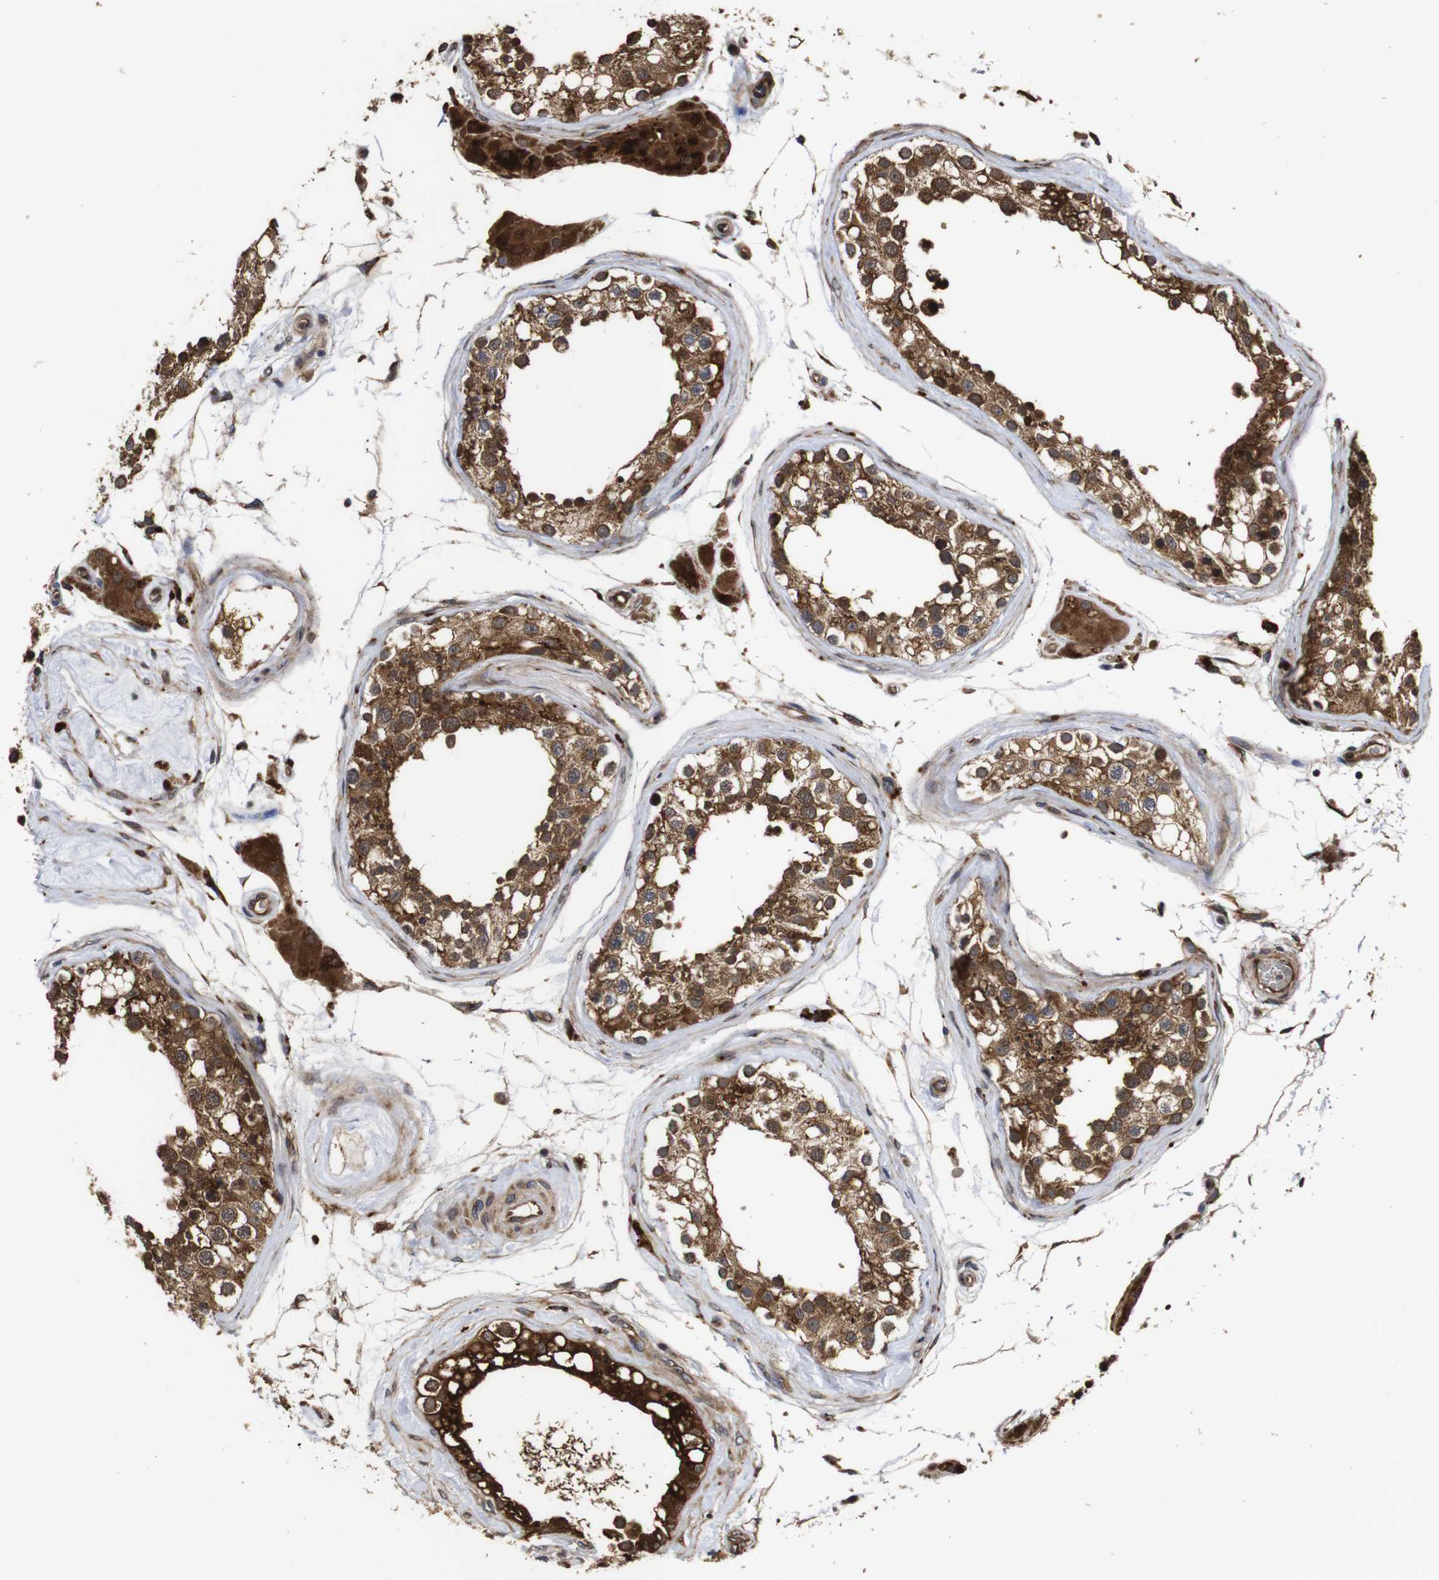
{"staining": {"intensity": "strong", "quantity": ">75%", "location": "cytoplasmic/membranous"}, "tissue": "testis", "cell_type": "Cells in seminiferous ducts", "image_type": "normal", "snomed": [{"axis": "morphology", "description": "Normal tissue, NOS"}, {"axis": "topography", "description": "Testis"}], "caption": "Immunohistochemistry of benign human testis demonstrates high levels of strong cytoplasmic/membranous staining in approximately >75% of cells in seminiferous ducts. The staining was performed using DAB, with brown indicating positive protein expression. Nuclei are stained blue with hematoxylin.", "gene": "PTPN14", "patient": {"sex": "male", "age": 68}}